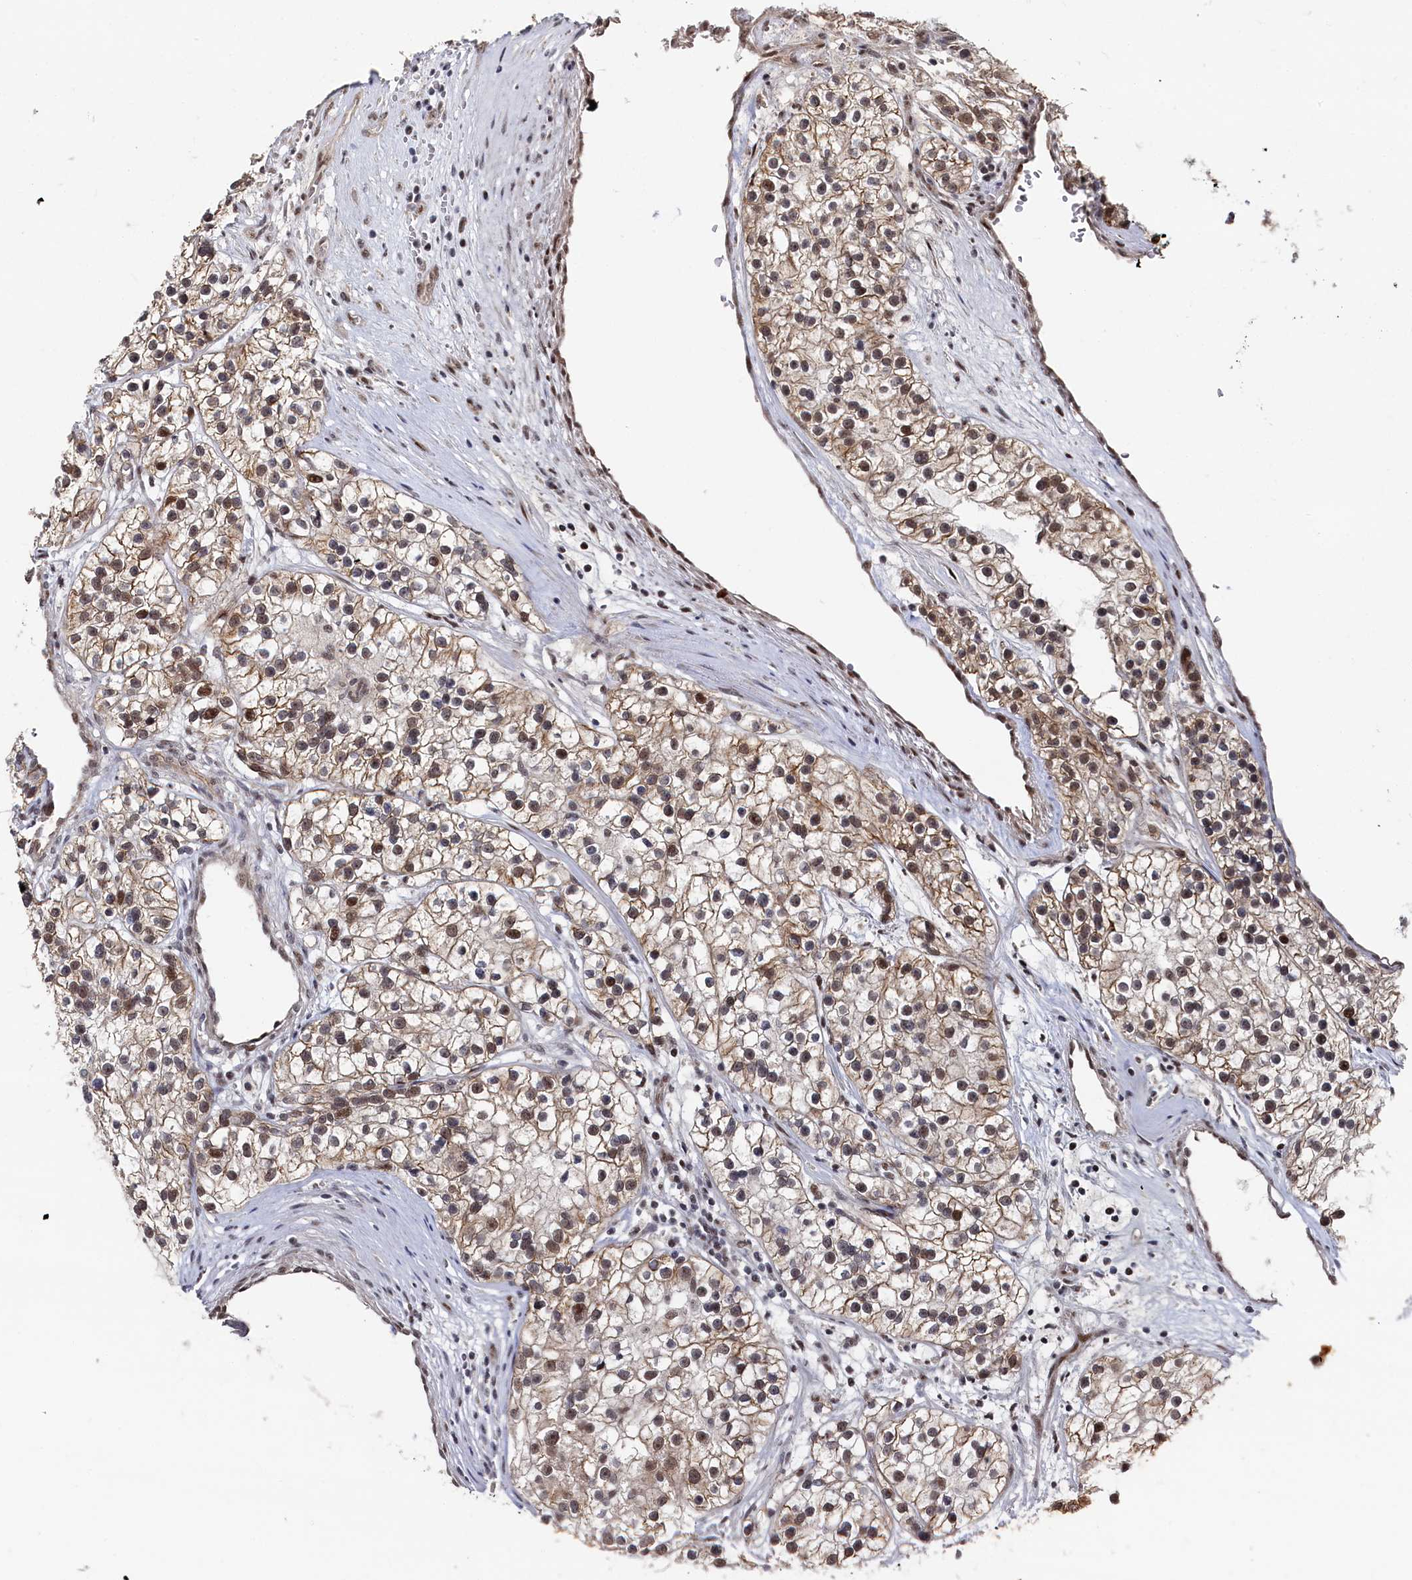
{"staining": {"intensity": "moderate", "quantity": "25%-75%", "location": "cytoplasmic/membranous,nuclear"}, "tissue": "renal cancer", "cell_type": "Tumor cells", "image_type": "cancer", "snomed": [{"axis": "morphology", "description": "Adenocarcinoma, NOS"}, {"axis": "topography", "description": "Kidney"}], "caption": "Brown immunohistochemical staining in human renal cancer shows moderate cytoplasmic/membranous and nuclear positivity in about 25%-75% of tumor cells. Ihc stains the protein in brown and the nuclei are stained blue.", "gene": "BUB3", "patient": {"sex": "female", "age": 57}}